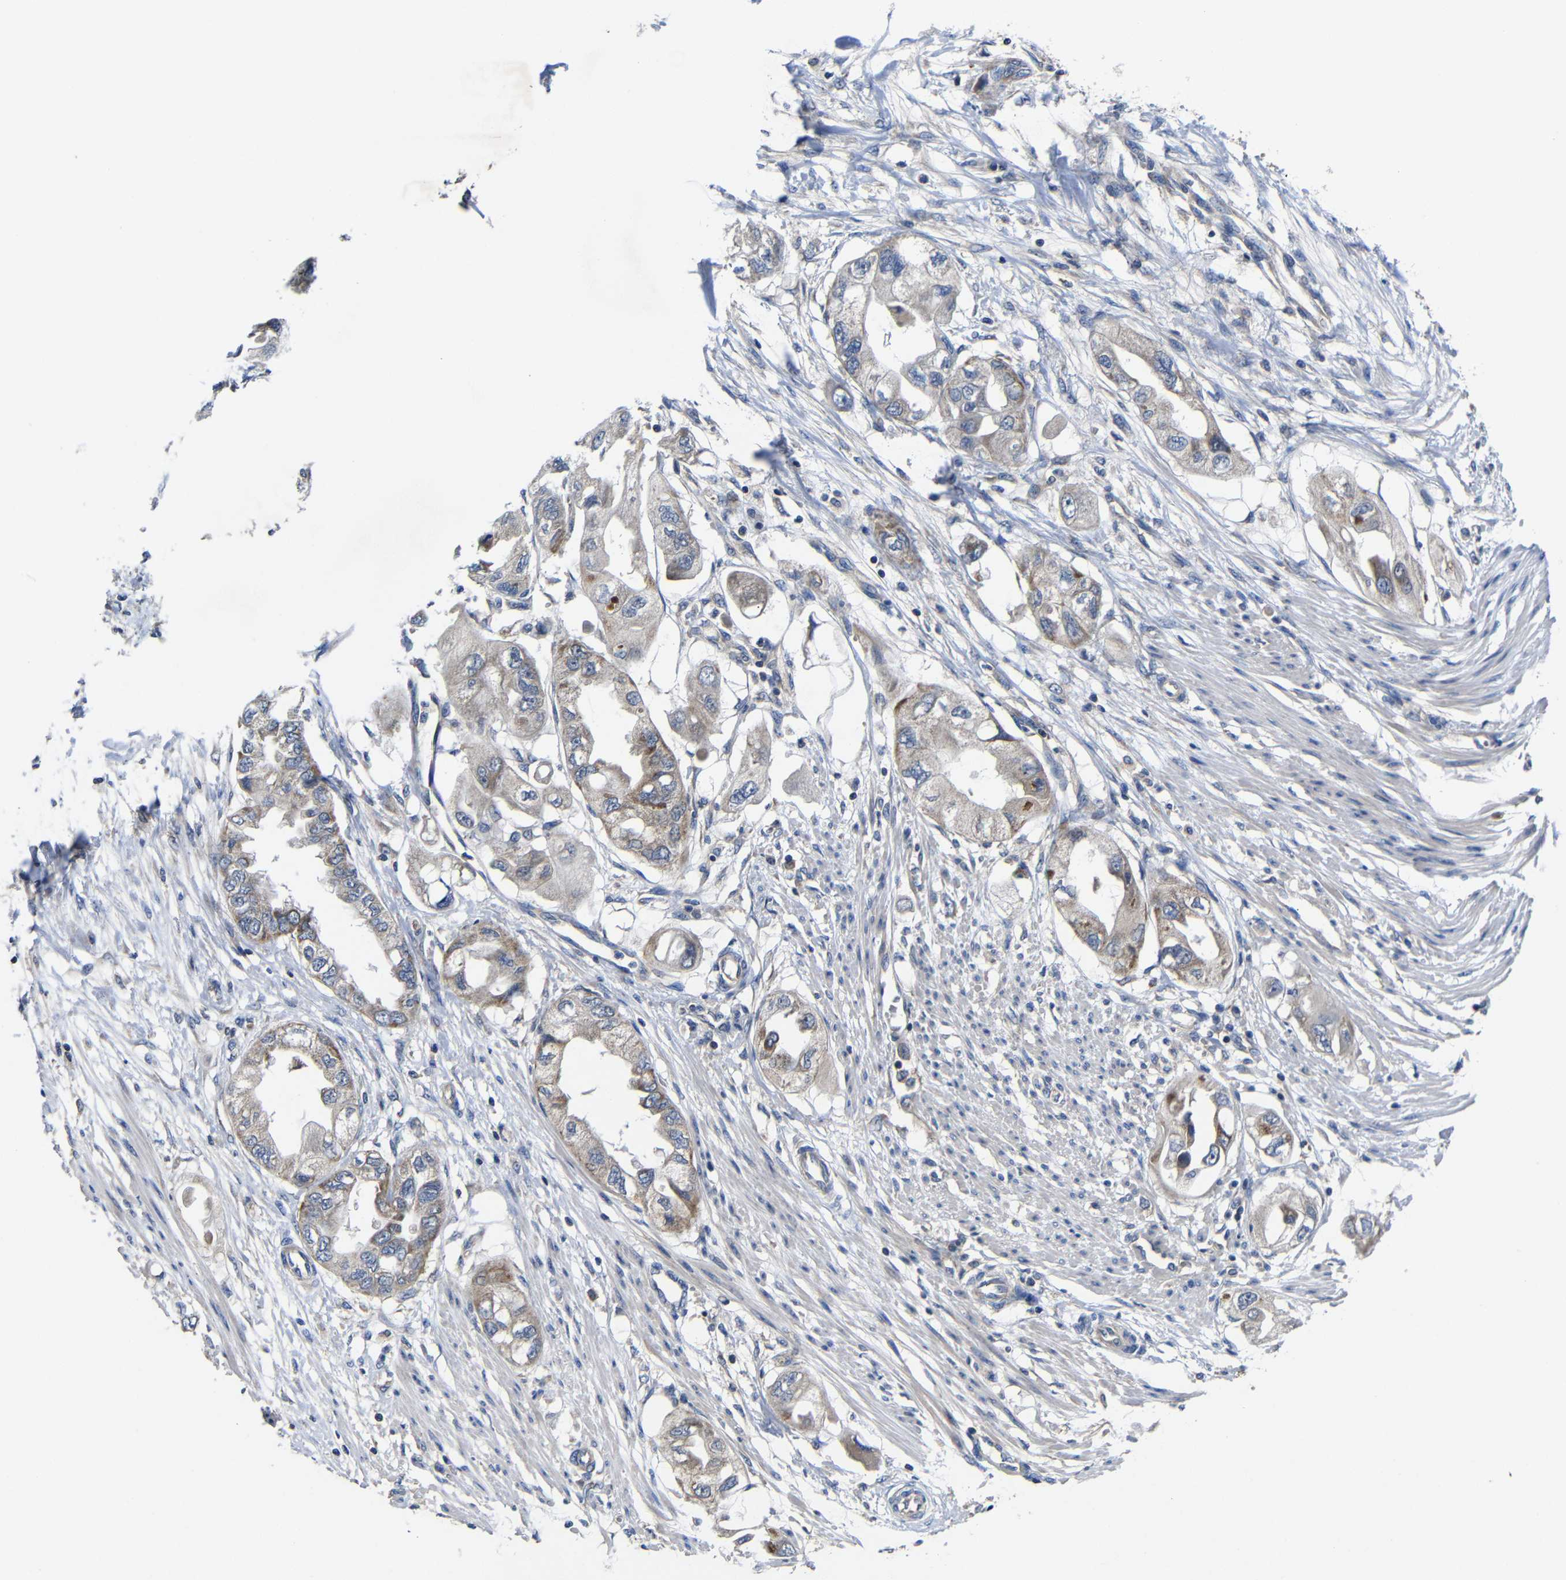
{"staining": {"intensity": "weak", "quantity": ">75%", "location": "cytoplasmic/membranous"}, "tissue": "endometrial cancer", "cell_type": "Tumor cells", "image_type": "cancer", "snomed": [{"axis": "morphology", "description": "Adenocarcinoma, NOS"}, {"axis": "topography", "description": "Endometrium"}], "caption": "An IHC histopathology image of tumor tissue is shown. Protein staining in brown highlights weak cytoplasmic/membranous positivity in adenocarcinoma (endometrial) within tumor cells. (Stains: DAB (3,3'-diaminobenzidine) in brown, nuclei in blue, Microscopy: brightfield microscopy at high magnification).", "gene": "LPAR5", "patient": {"sex": "female", "age": 67}}